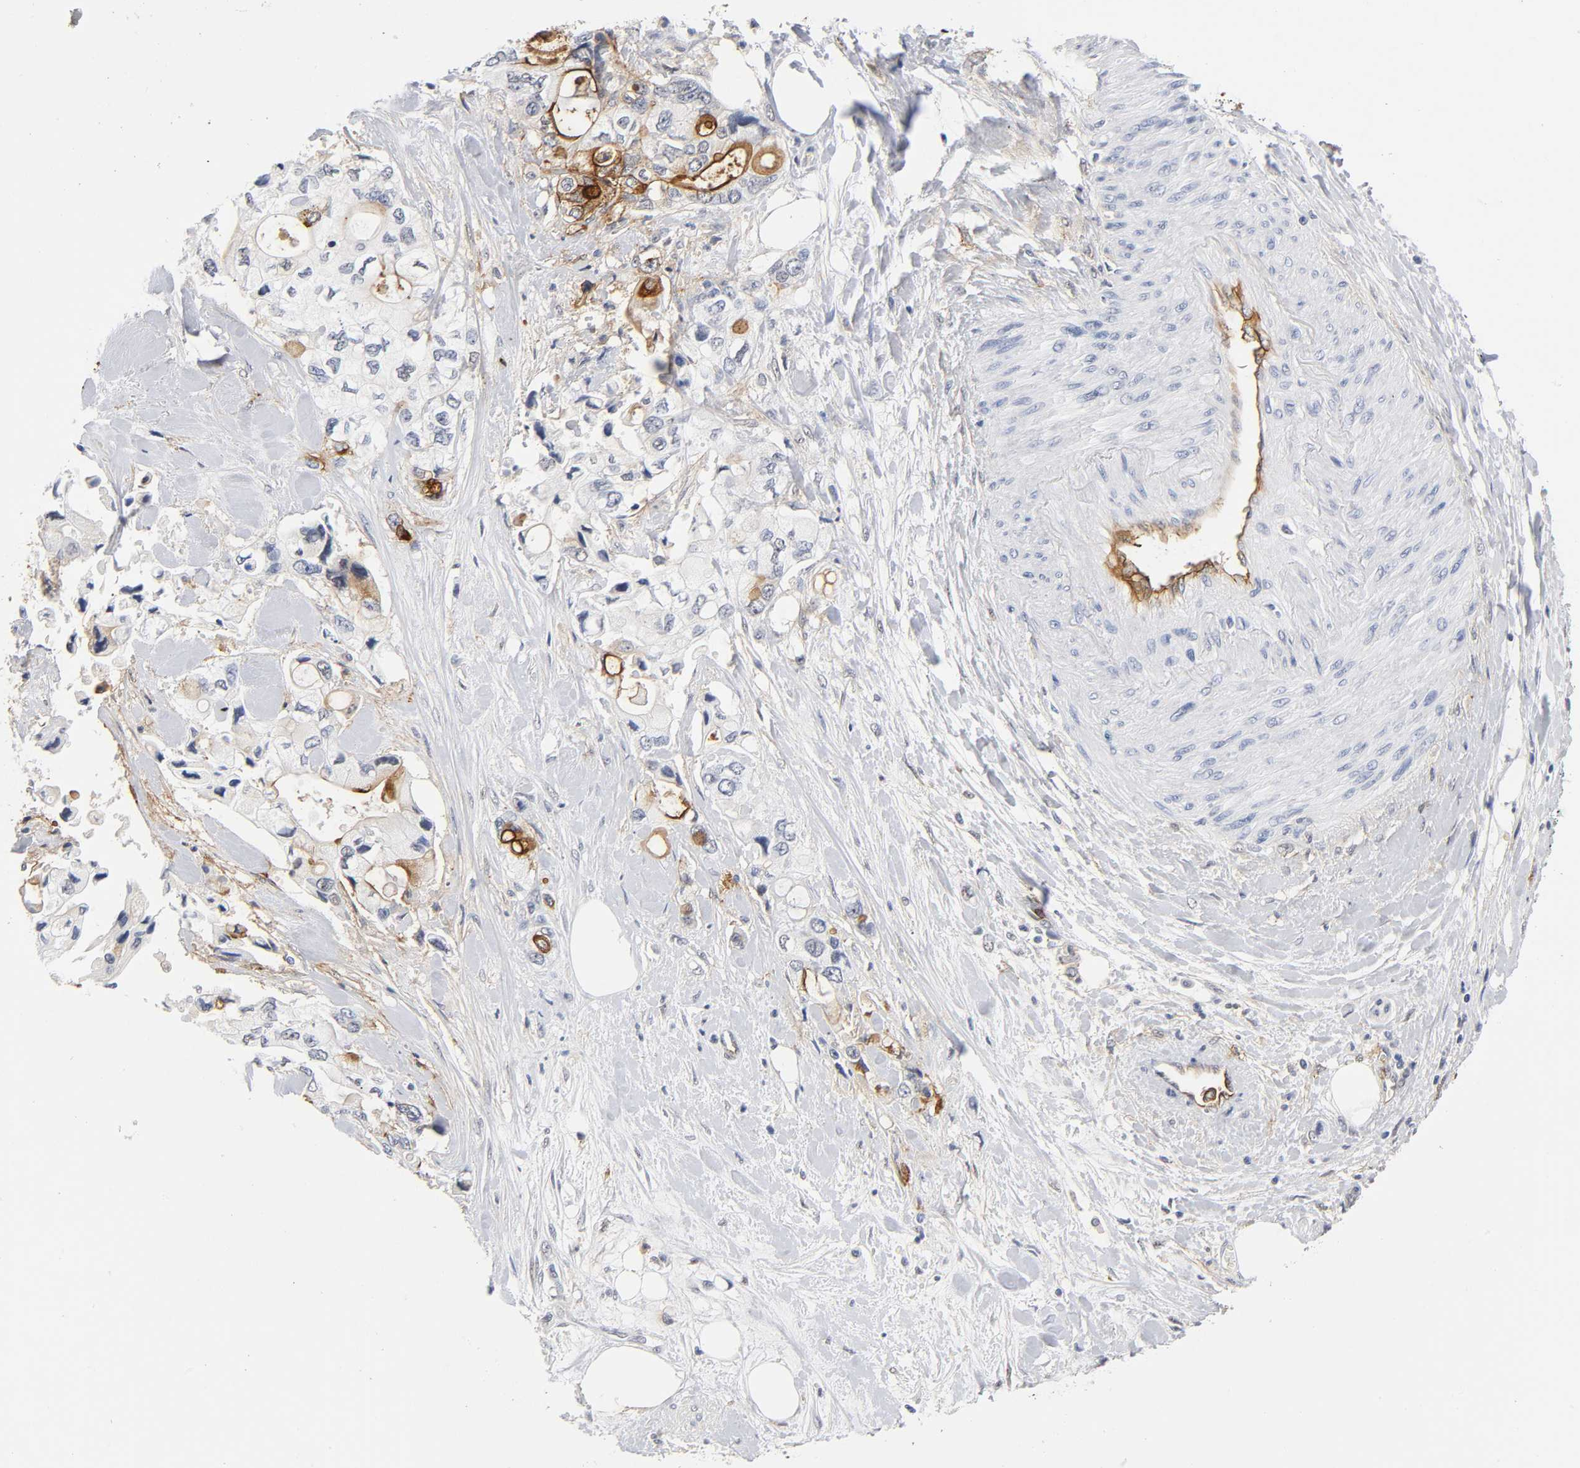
{"staining": {"intensity": "strong", "quantity": "<25%", "location": "cytoplasmic/membranous"}, "tissue": "pancreatic cancer", "cell_type": "Tumor cells", "image_type": "cancer", "snomed": [{"axis": "morphology", "description": "Adenocarcinoma, NOS"}, {"axis": "topography", "description": "Pancreas"}], "caption": "Pancreatic cancer (adenocarcinoma) stained for a protein exhibits strong cytoplasmic/membranous positivity in tumor cells. The protein is shown in brown color, while the nuclei are stained blue.", "gene": "ICAM1", "patient": {"sex": "male", "age": 70}}